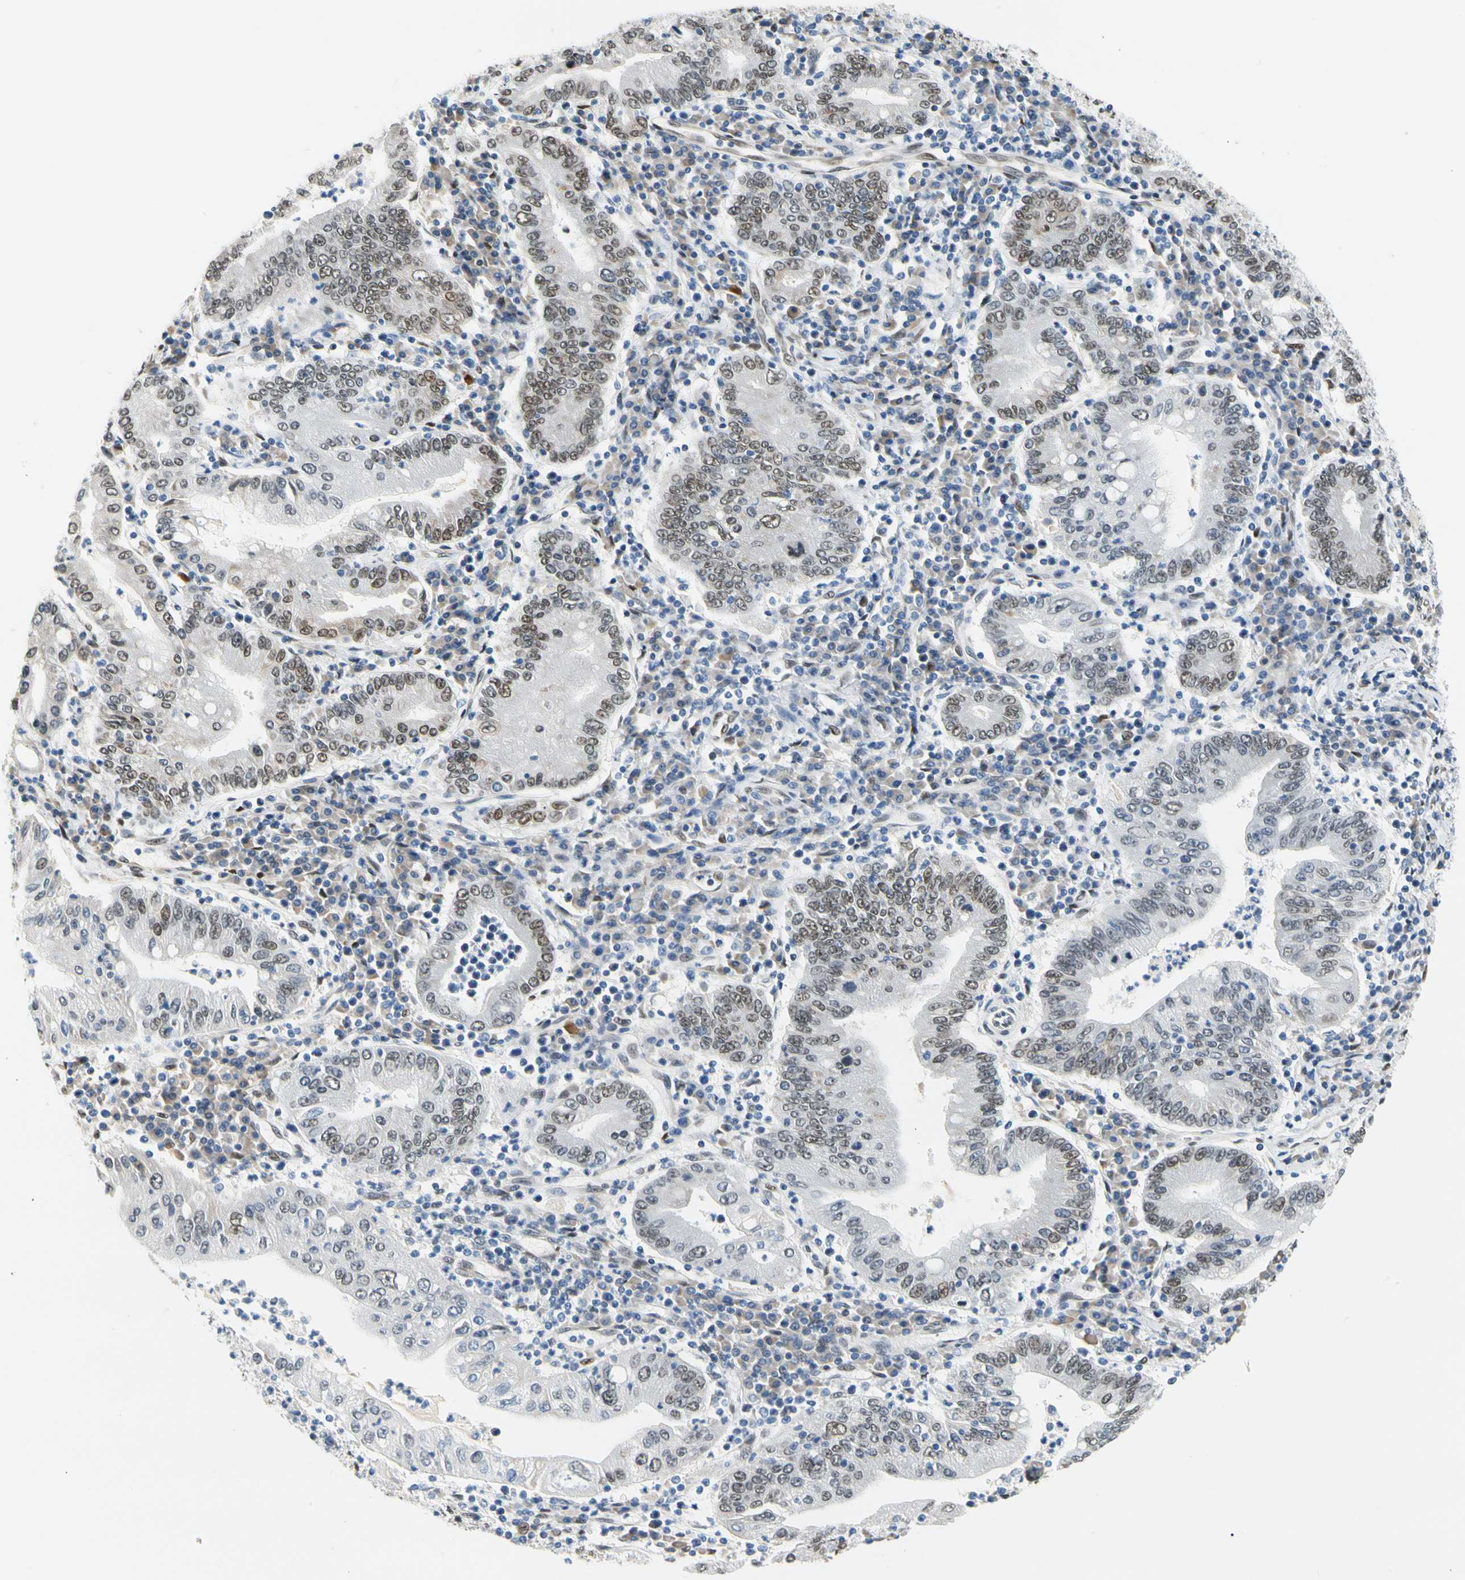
{"staining": {"intensity": "weak", "quantity": ">75%", "location": "nuclear"}, "tissue": "stomach cancer", "cell_type": "Tumor cells", "image_type": "cancer", "snomed": [{"axis": "morphology", "description": "Normal tissue, NOS"}, {"axis": "morphology", "description": "Adenocarcinoma, NOS"}, {"axis": "topography", "description": "Esophagus"}, {"axis": "topography", "description": "Stomach, upper"}, {"axis": "topography", "description": "Peripheral nerve tissue"}], "caption": "High-magnification brightfield microscopy of adenocarcinoma (stomach) stained with DAB (brown) and counterstained with hematoxylin (blue). tumor cells exhibit weak nuclear expression is appreciated in about>75% of cells.", "gene": "NFIA", "patient": {"sex": "male", "age": 62}}